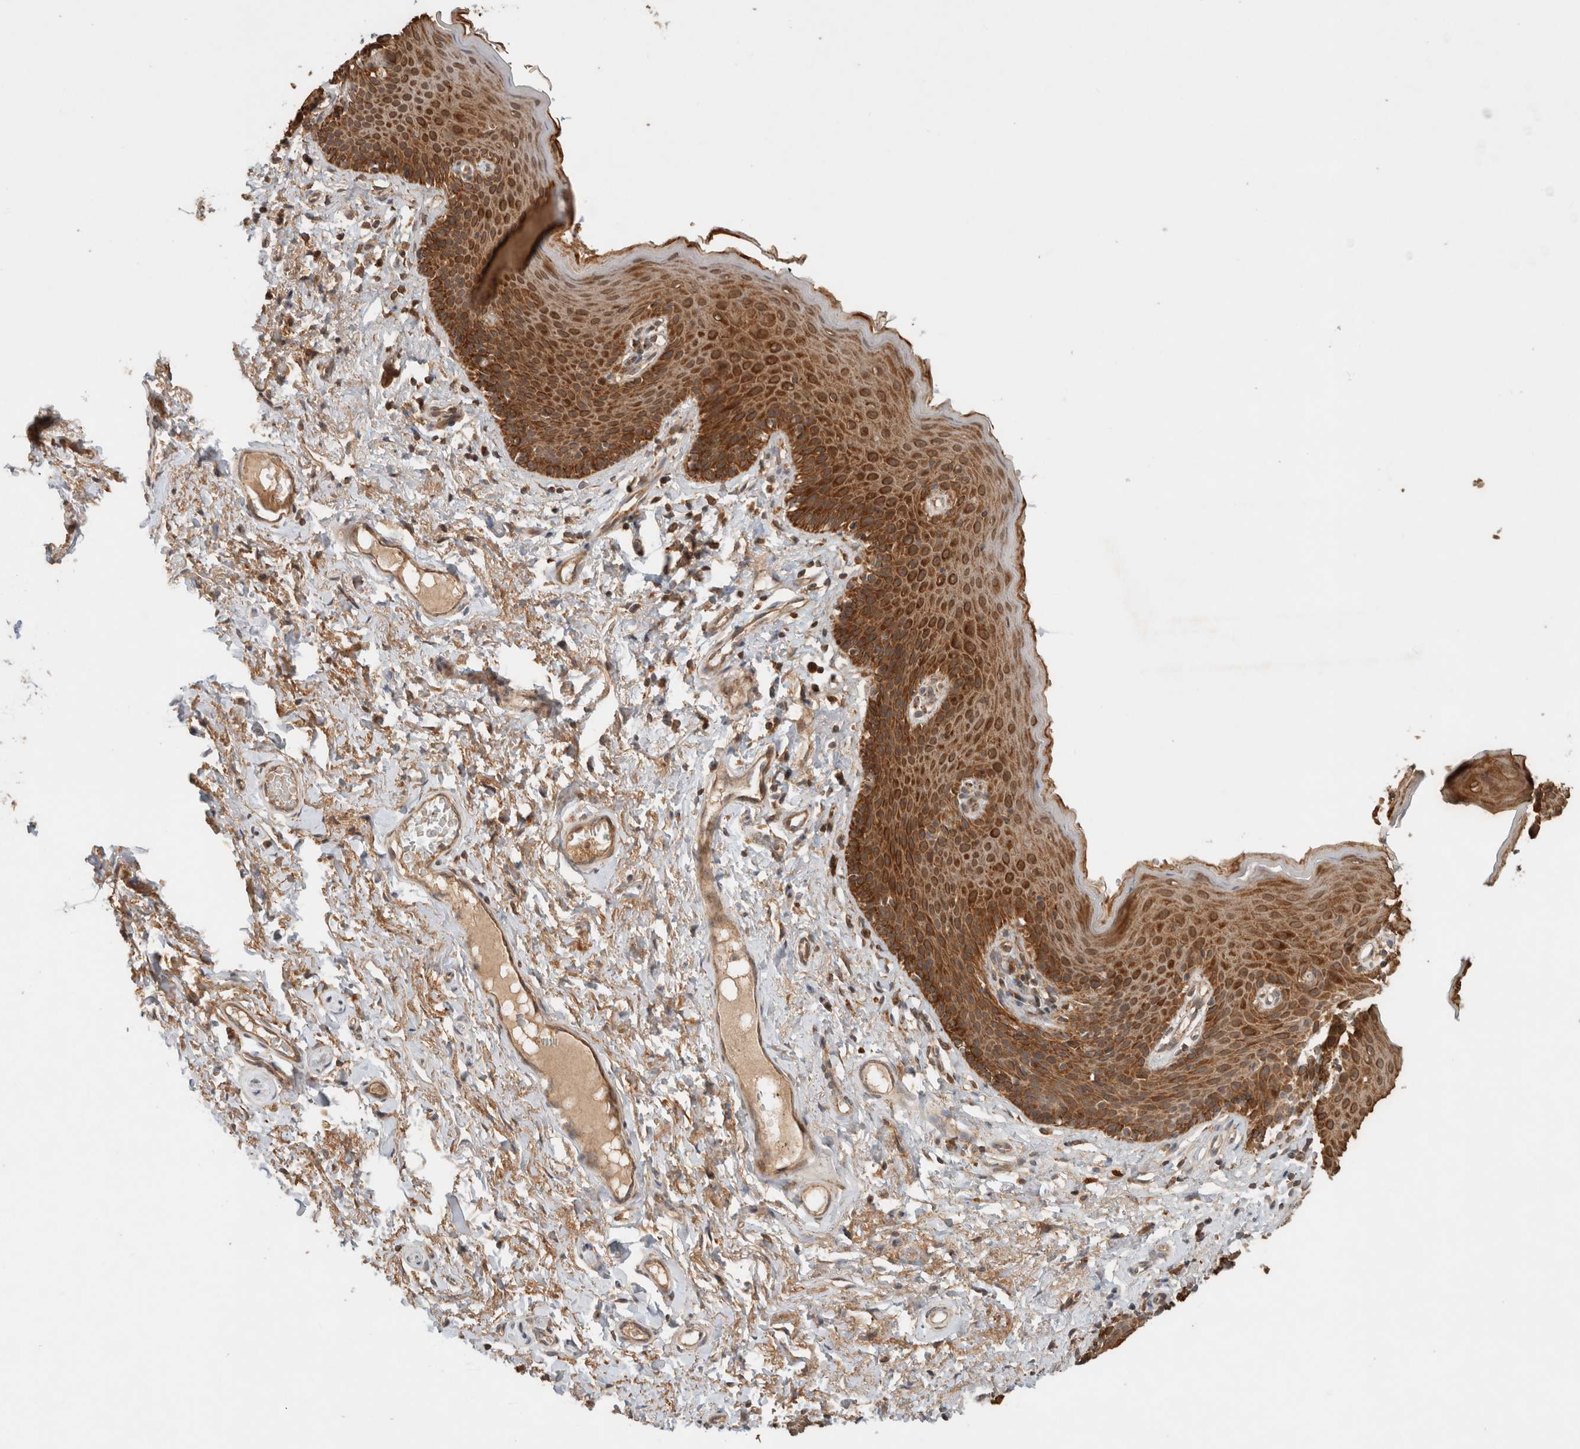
{"staining": {"intensity": "strong", "quantity": ">75%", "location": "cytoplasmic/membranous"}, "tissue": "skin", "cell_type": "Epidermal cells", "image_type": "normal", "snomed": [{"axis": "morphology", "description": "Normal tissue, NOS"}, {"axis": "topography", "description": "Vulva"}], "caption": "Strong cytoplasmic/membranous staining is identified in approximately >75% of epidermal cells in benign skin.", "gene": "EIF2B3", "patient": {"sex": "female", "age": 66}}